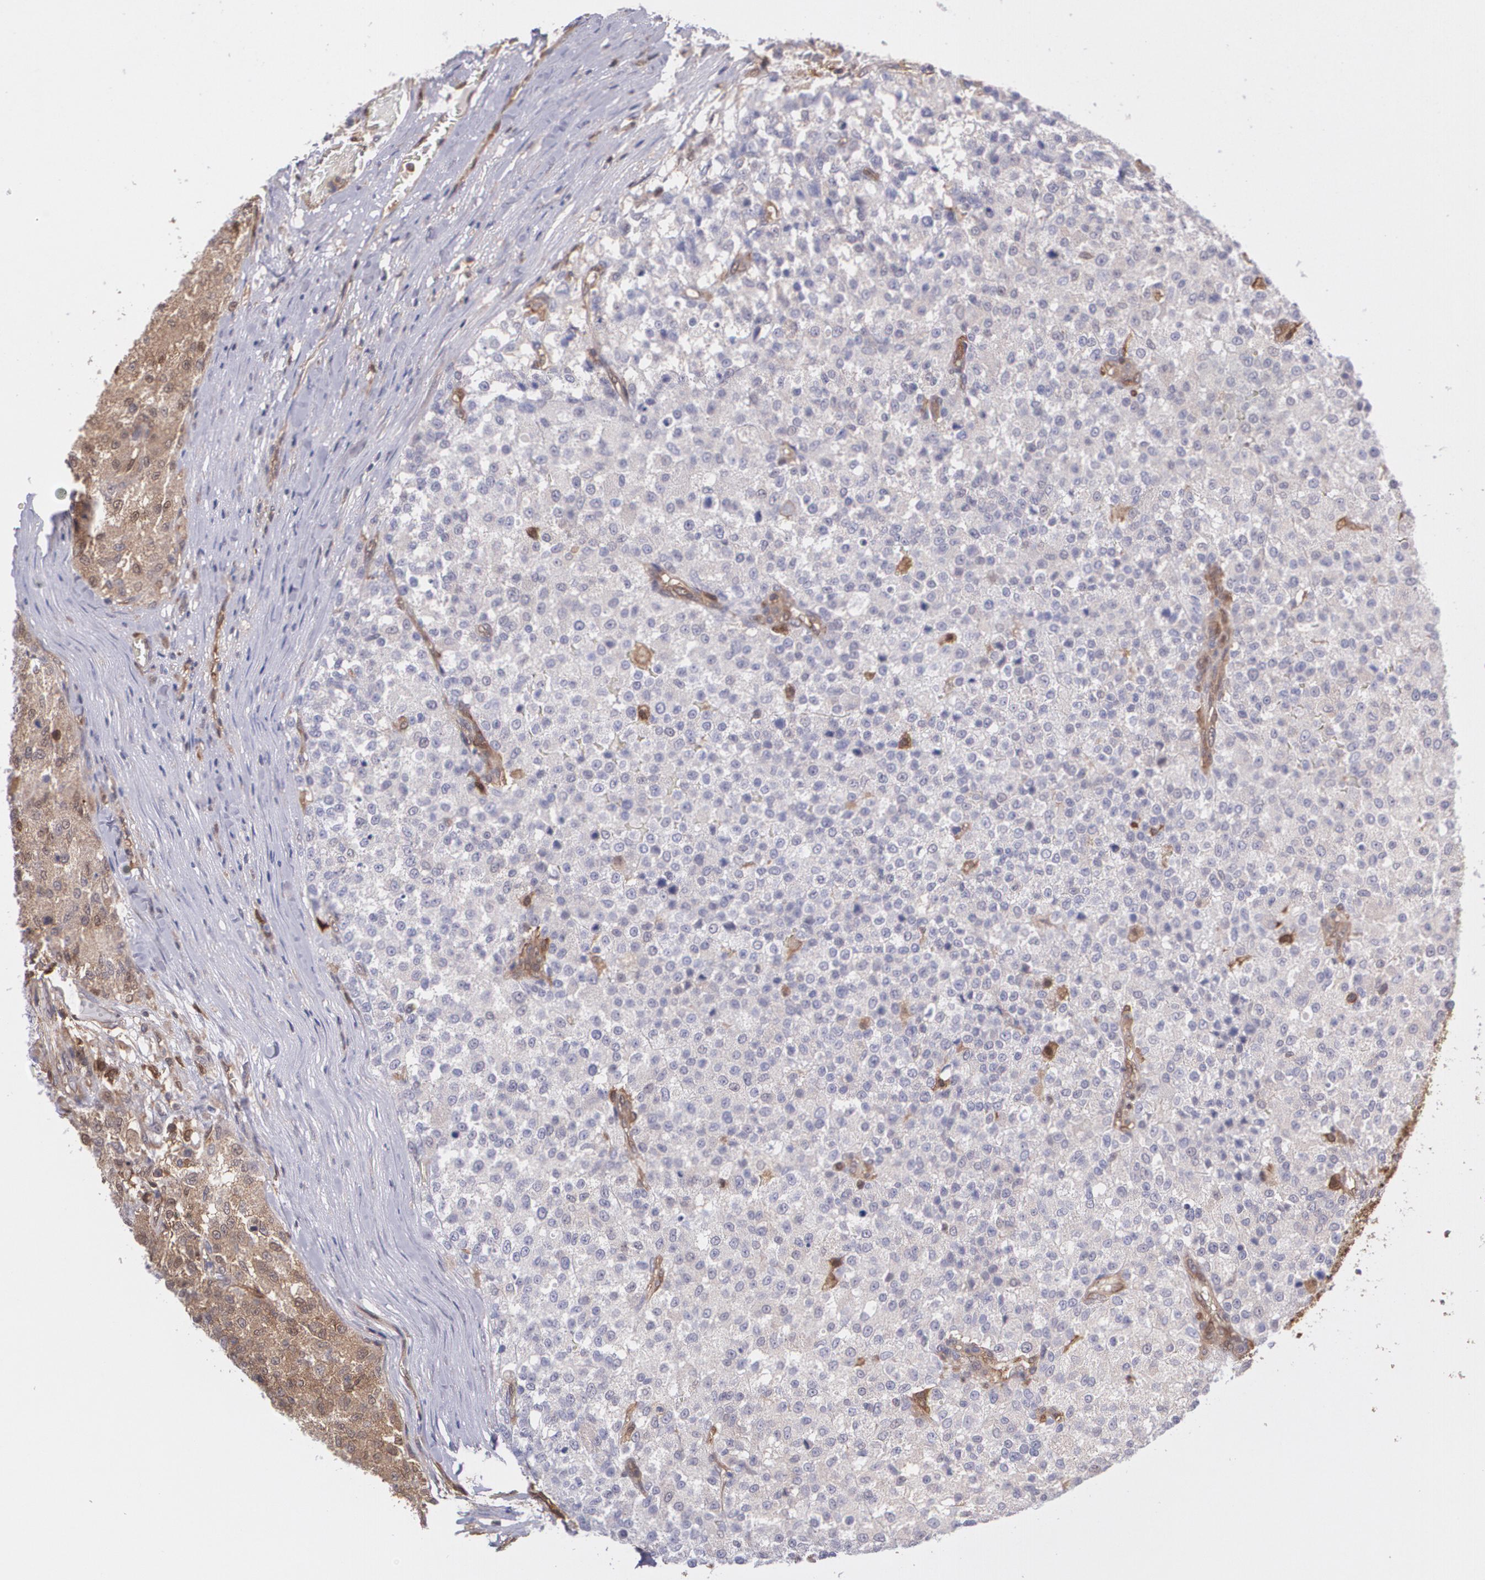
{"staining": {"intensity": "moderate", "quantity": "<25%", "location": "cytoplasmic/membranous"}, "tissue": "testis cancer", "cell_type": "Tumor cells", "image_type": "cancer", "snomed": [{"axis": "morphology", "description": "Seminoma, NOS"}, {"axis": "topography", "description": "Testis"}], "caption": "Testis cancer (seminoma) stained for a protein exhibits moderate cytoplasmic/membranous positivity in tumor cells. (DAB (3,3'-diaminobenzidine) IHC with brightfield microscopy, high magnification).", "gene": "HSPH1", "patient": {"sex": "male", "age": 59}}